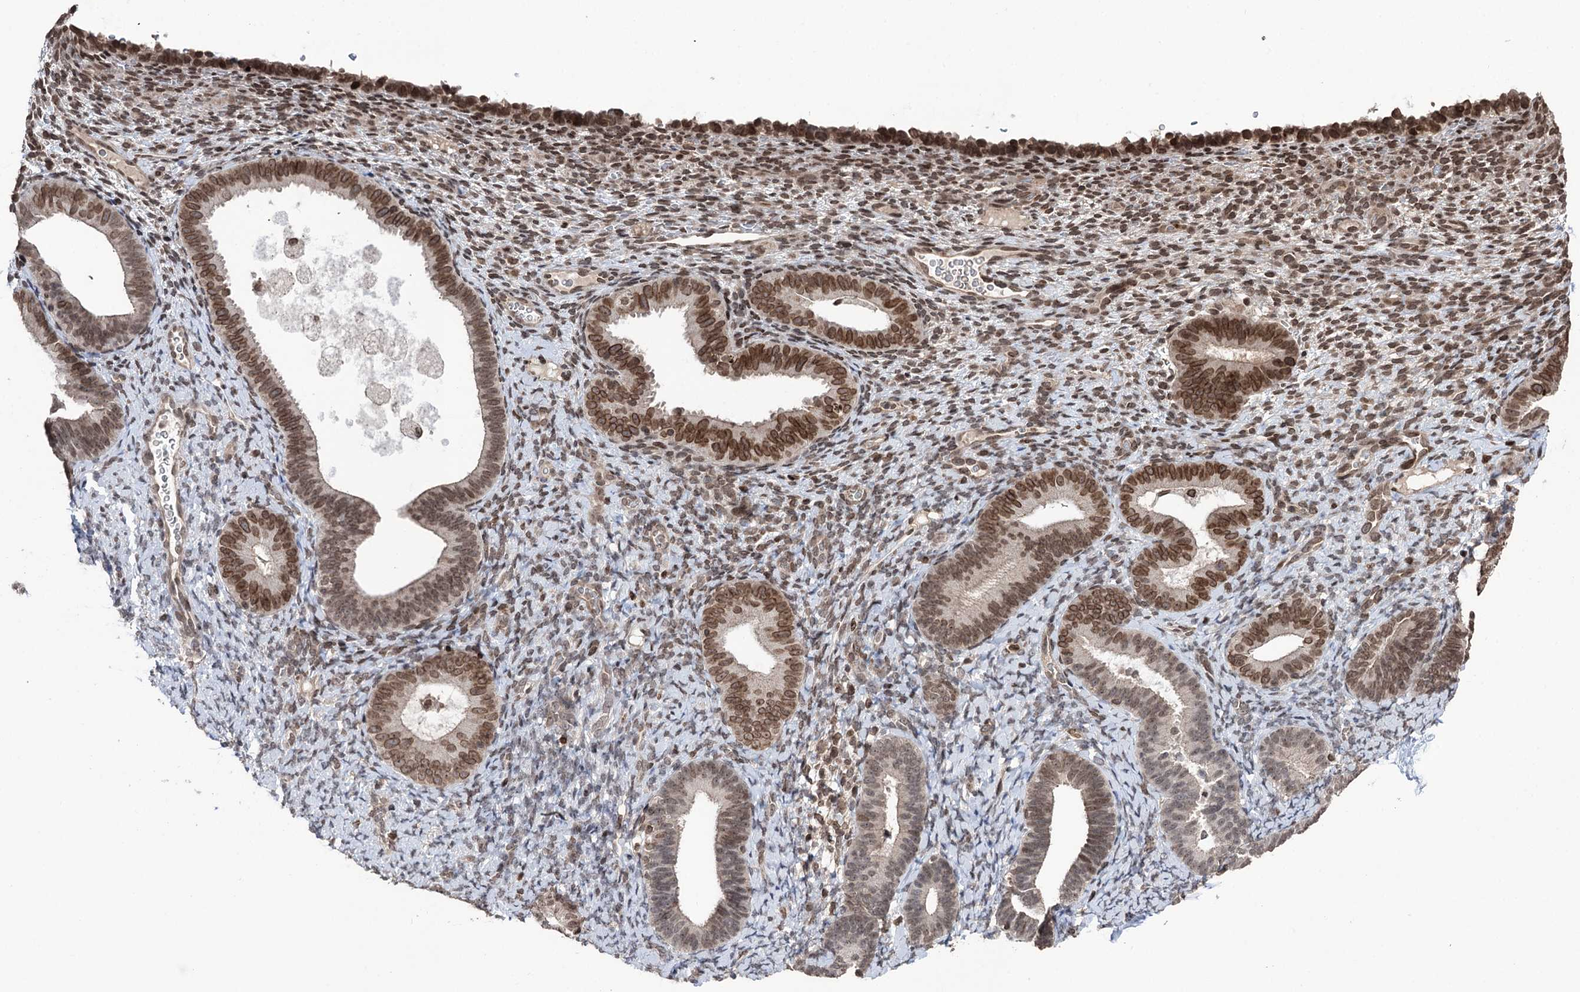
{"staining": {"intensity": "moderate", "quantity": "<25%", "location": "nuclear"}, "tissue": "endometrium", "cell_type": "Cells in endometrial stroma", "image_type": "normal", "snomed": [{"axis": "morphology", "description": "Normal tissue, NOS"}, {"axis": "topography", "description": "Endometrium"}], "caption": "Immunohistochemical staining of normal endometrium shows moderate nuclear protein positivity in approximately <25% of cells in endometrial stroma. The staining was performed using DAB, with brown indicating positive protein expression. Nuclei are stained blue with hematoxylin.", "gene": "CCDC77", "patient": {"sex": "female", "age": 65}}